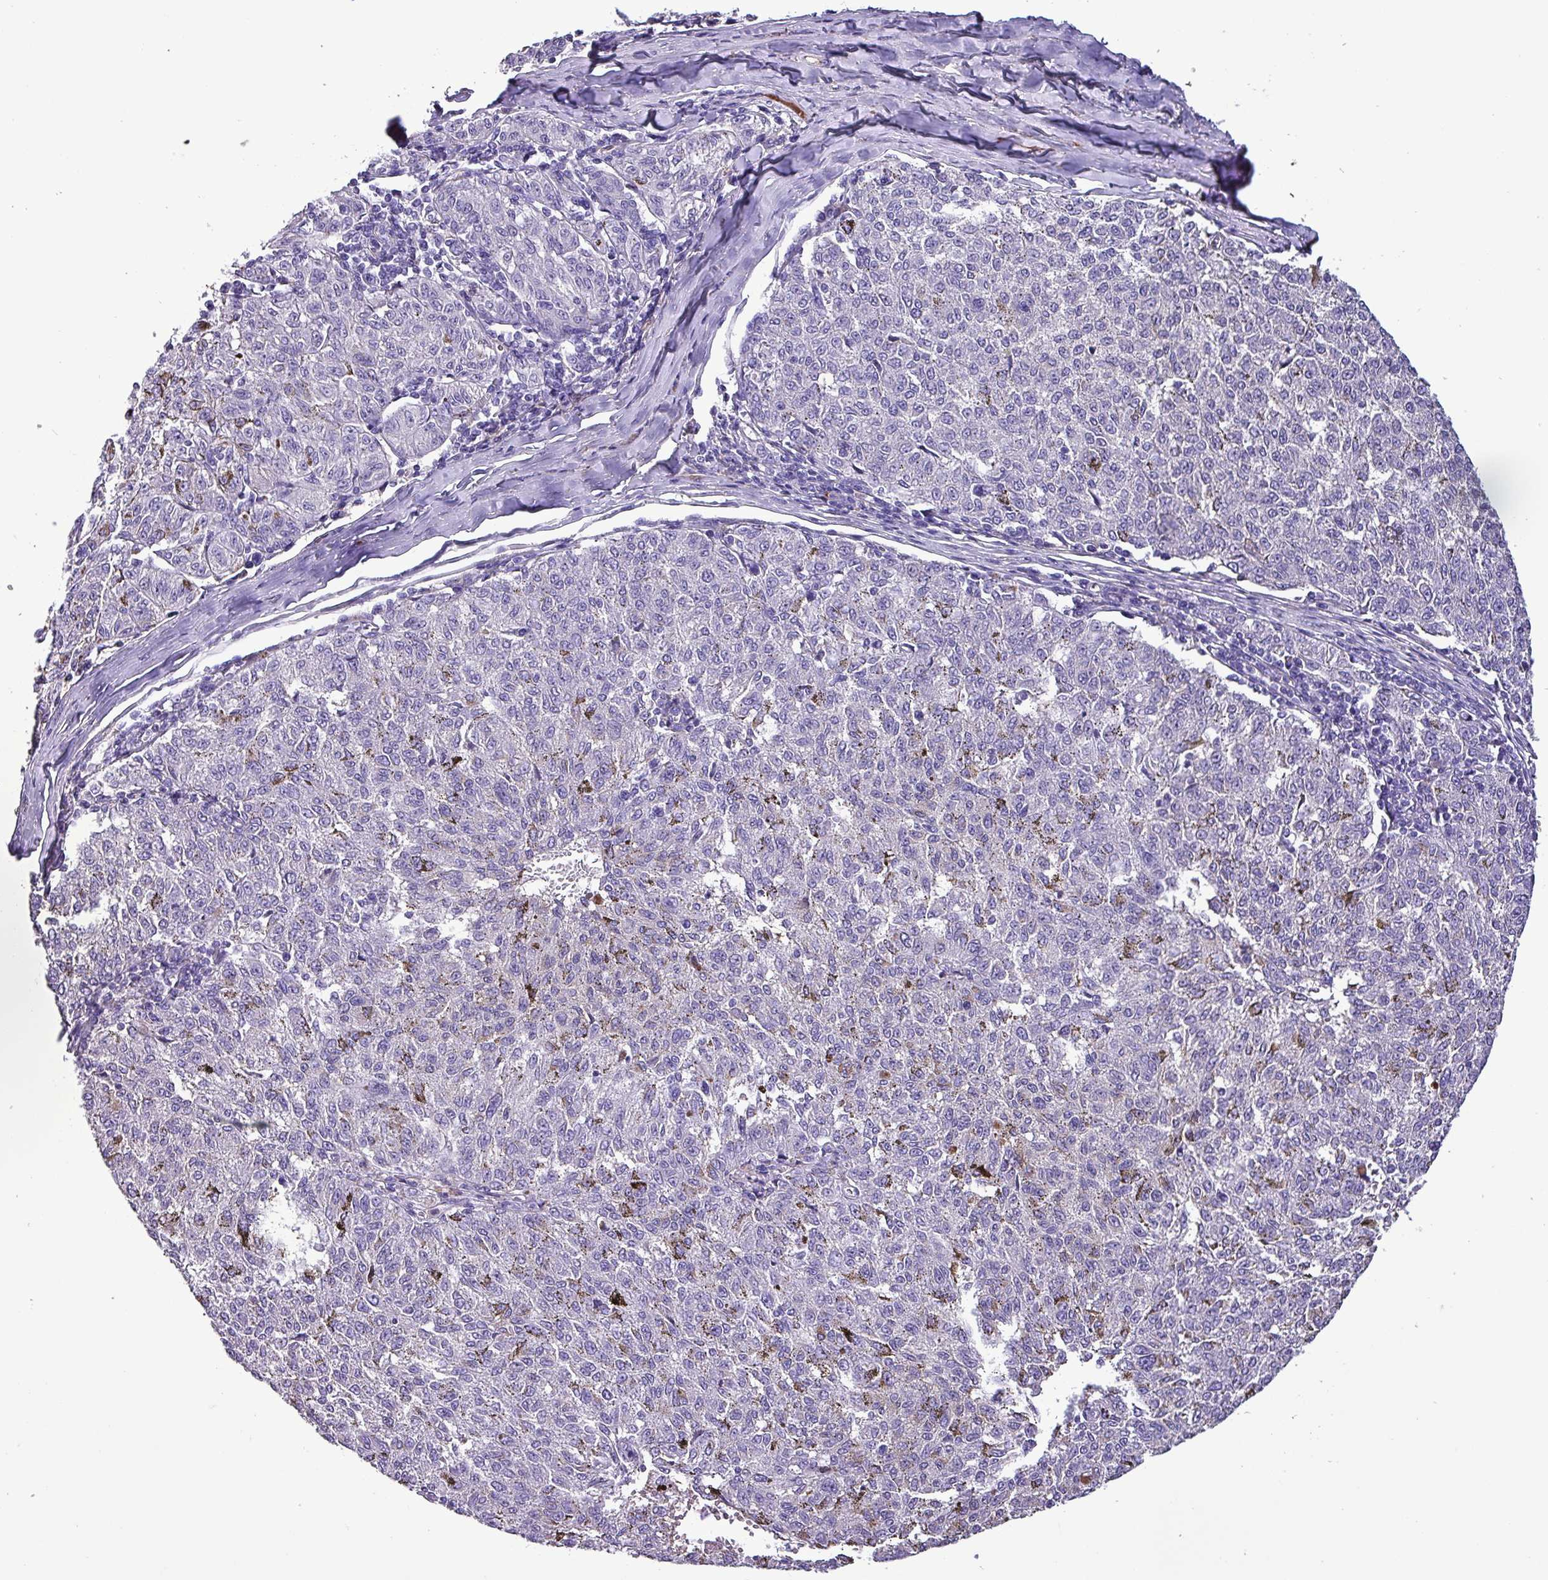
{"staining": {"intensity": "negative", "quantity": "none", "location": "none"}, "tissue": "melanoma", "cell_type": "Tumor cells", "image_type": "cancer", "snomed": [{"axis": "morphology", "description": "Malignant melanoma, NOS"}, {"axis": "topography", "description": "Skin"}], "caption": "The histopathology image displays no staining of tumor cells in melanoma.", "gene": "HP", "patient": {"sex": "female", "age": 72}}